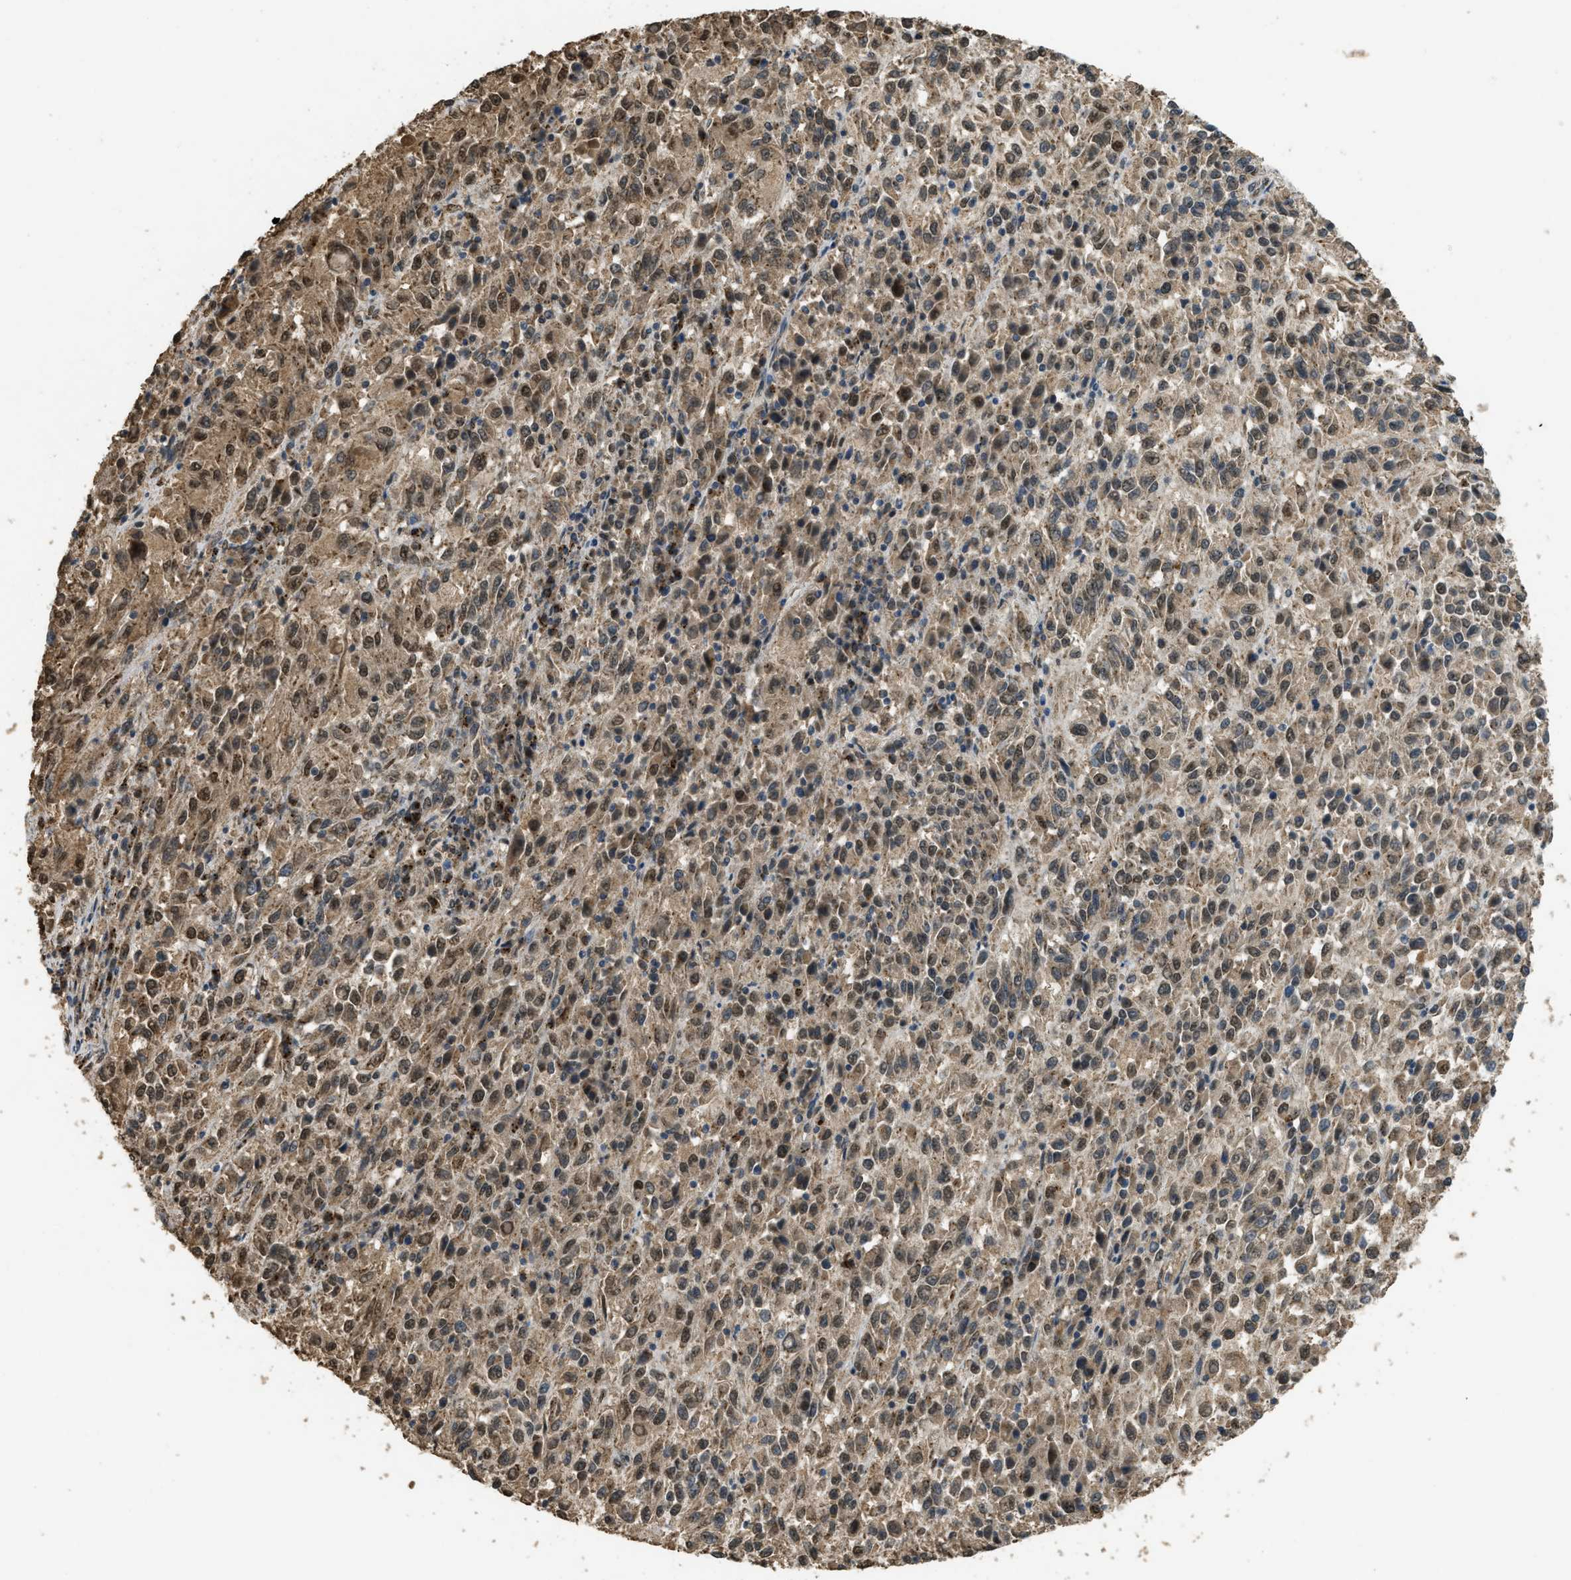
{"staining": {"intensity": "moderate", "quantity": ">75%", "location": "cytoplasmic/membranous,nuclear"}, "tissue": "melanoma", "cell_type": "Tumor cells", "image_type": "cancer", "snomed": [{"axis": "morphology", "description": "Malignant melanoma, Metastatic site"}, {"axis": "topography", "description": "Lung"}], "caption": "This histopathology image shows immunohistochemistry staining of human malignant melanoma (metastatic site), with medium moderate cytoplasmic/membranous and nuclear expression in about >75% of tumor cells.", "gene": "IPO7", "patient": {"sex": "male", "age": 64}}